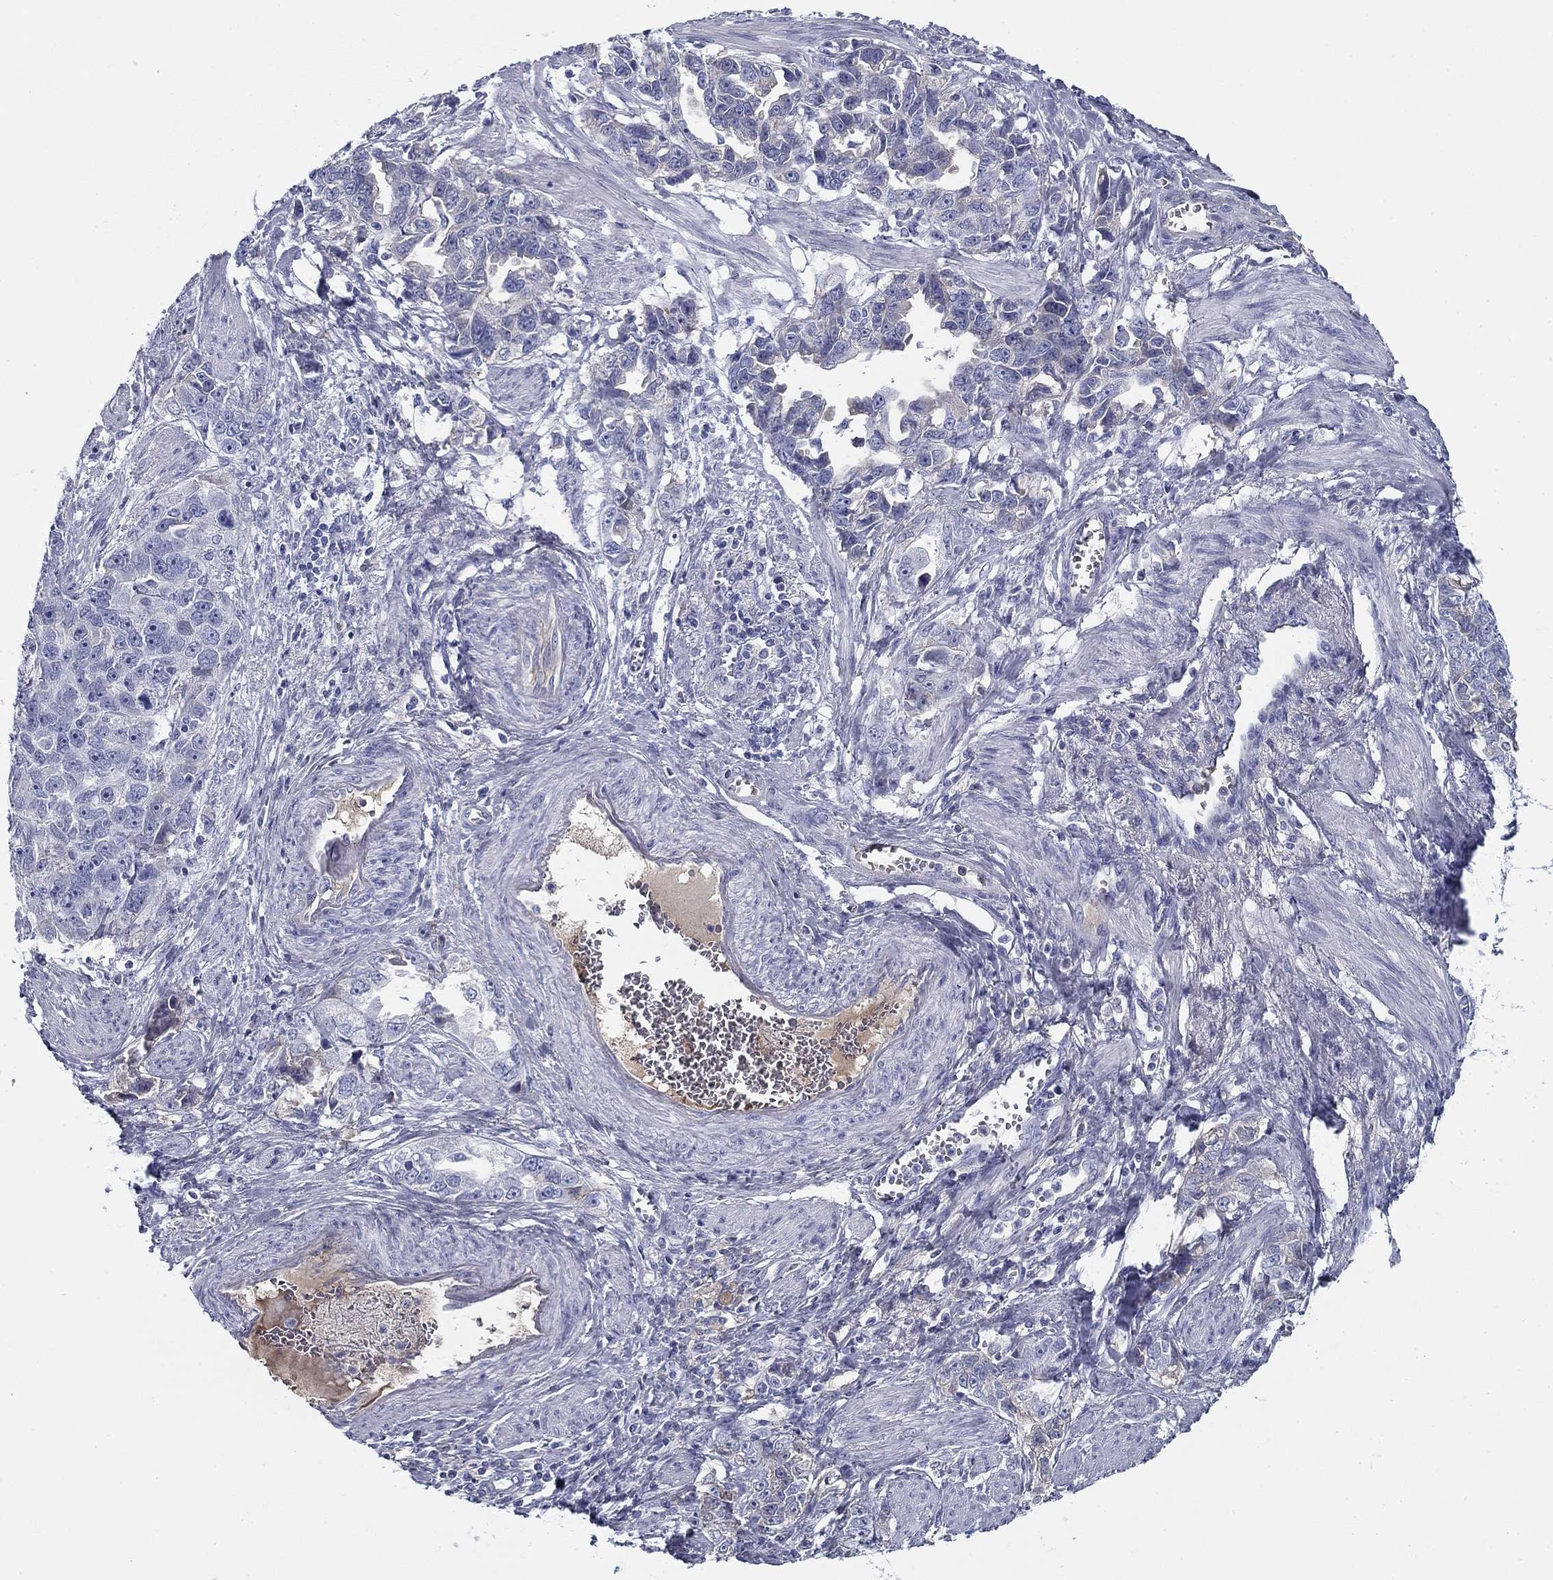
{"staining": {"intensity": "negative", "quantity": "none", "location": "none"}, "tissue": "ovarian cancer", "cell_type": "Tumor cells", "image_type": "cancer", "snomed": [{"axis": "morphology", "description": "Cystadenocarcinoma, serous, NOS"}, {"axis": "topography", "description": "Ovary"}], "caption": "This is a micrograph of IHC staining of ovarian cancer (serous cystadenocarcinoma), which shows no expression in tumor cells. (DAB (3,3'-diaminobenzidine) immunohistochemistry (IHC) visualized using brightfield microscopy, high magnification).", "gene": "CPLX4", "patient": {"sex": "female", "age": 51}}